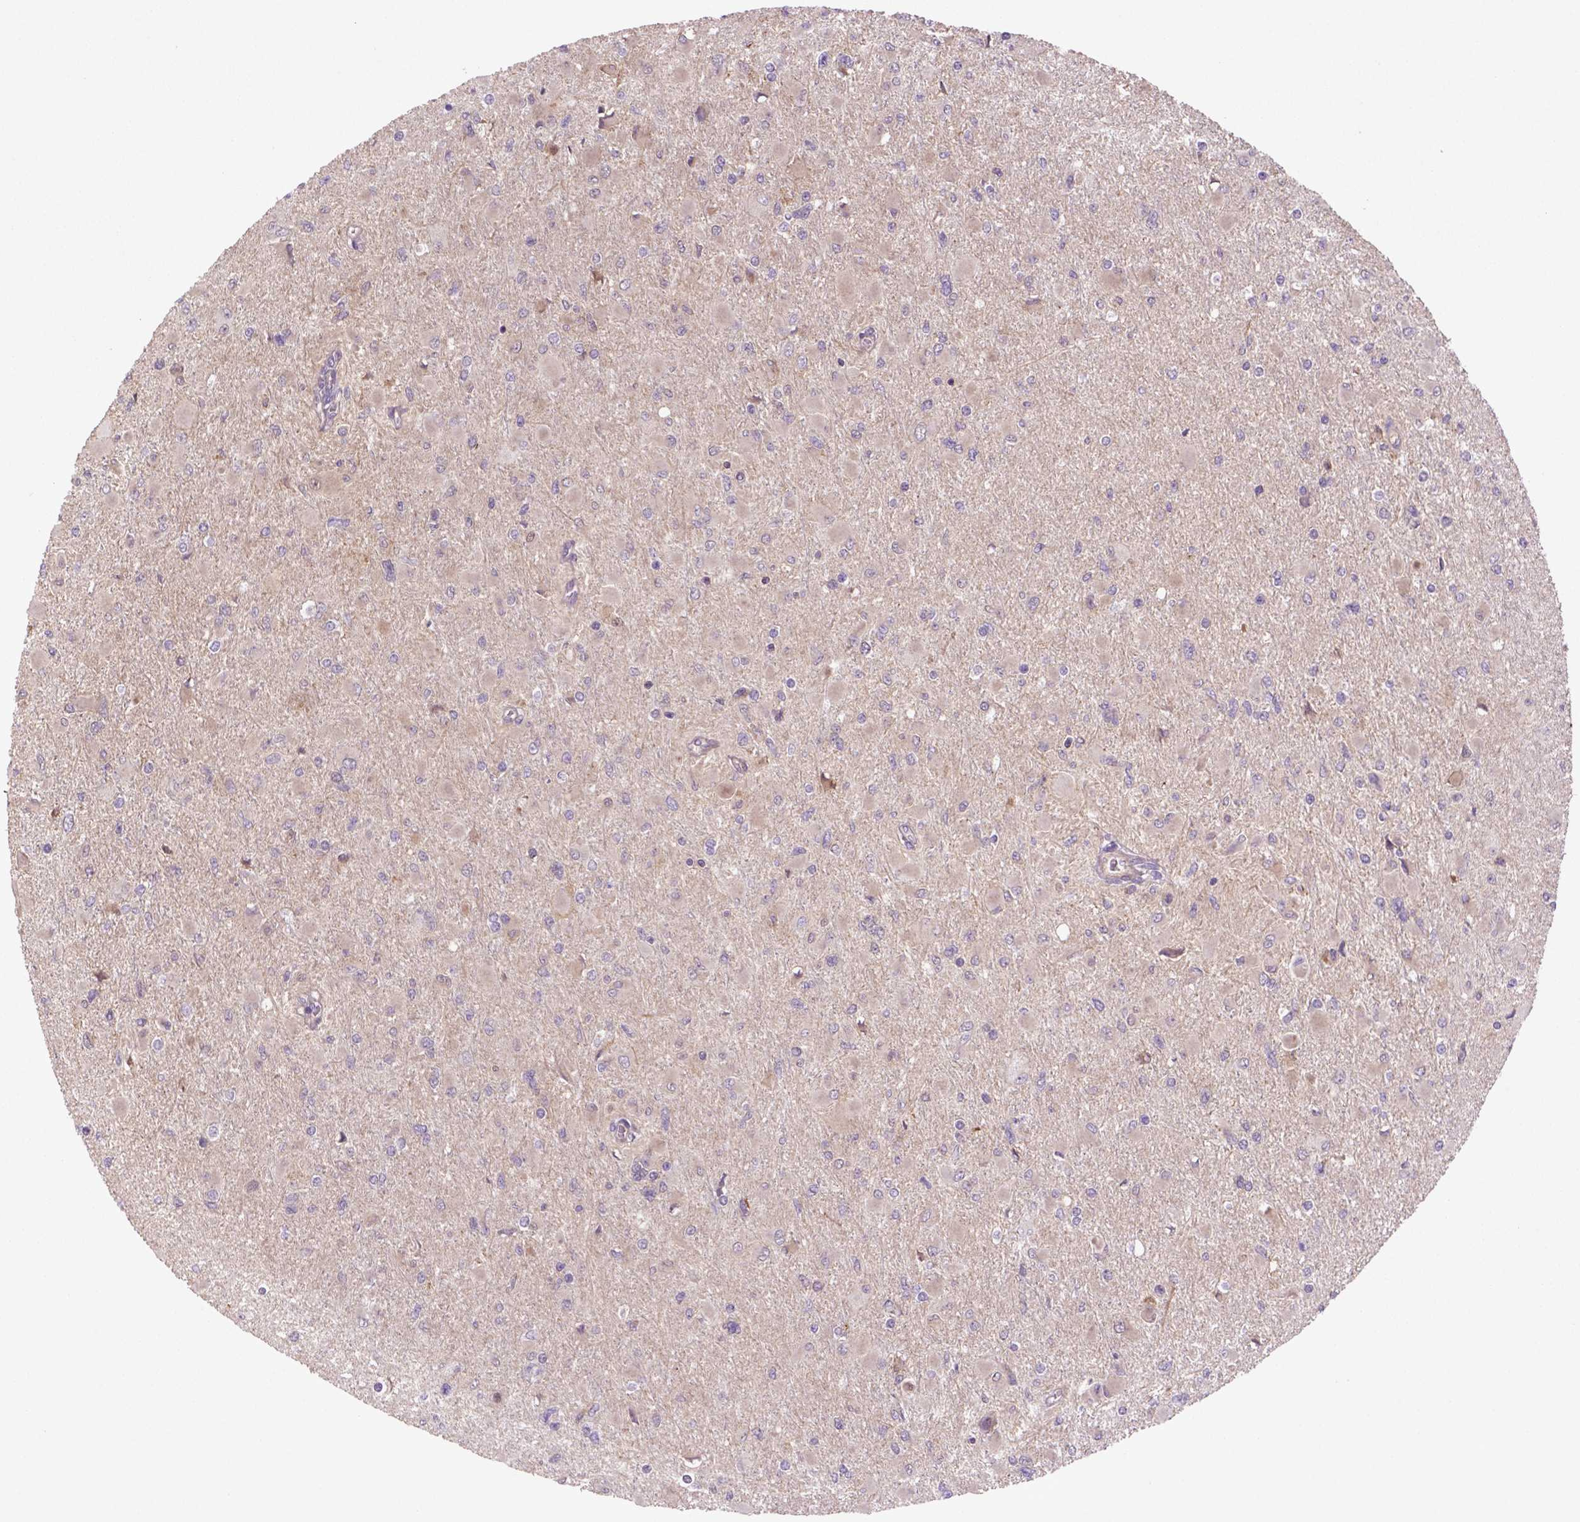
{"staining": {"intensity": "weak", "quantity": "25%-75%", "location": "cytoplasmic/membranous"}, "tissue": "glioma", "cell_type": "Tumor cells", "image_type": "cancer", "snomed": [{"axis": "morphology", "description": "Glioma, malignant, High grade"}, {"axis": "topography", "description": "Cerebral cortex"}], "caption": "Protein expression analysis of malignant glioma (high-grade) shows weak cytoplasmic/membranous staining in about 25%-75% of tumor cells.", "gene": "HSPBP1", "patient": {"sex": "female", "age": 36}}